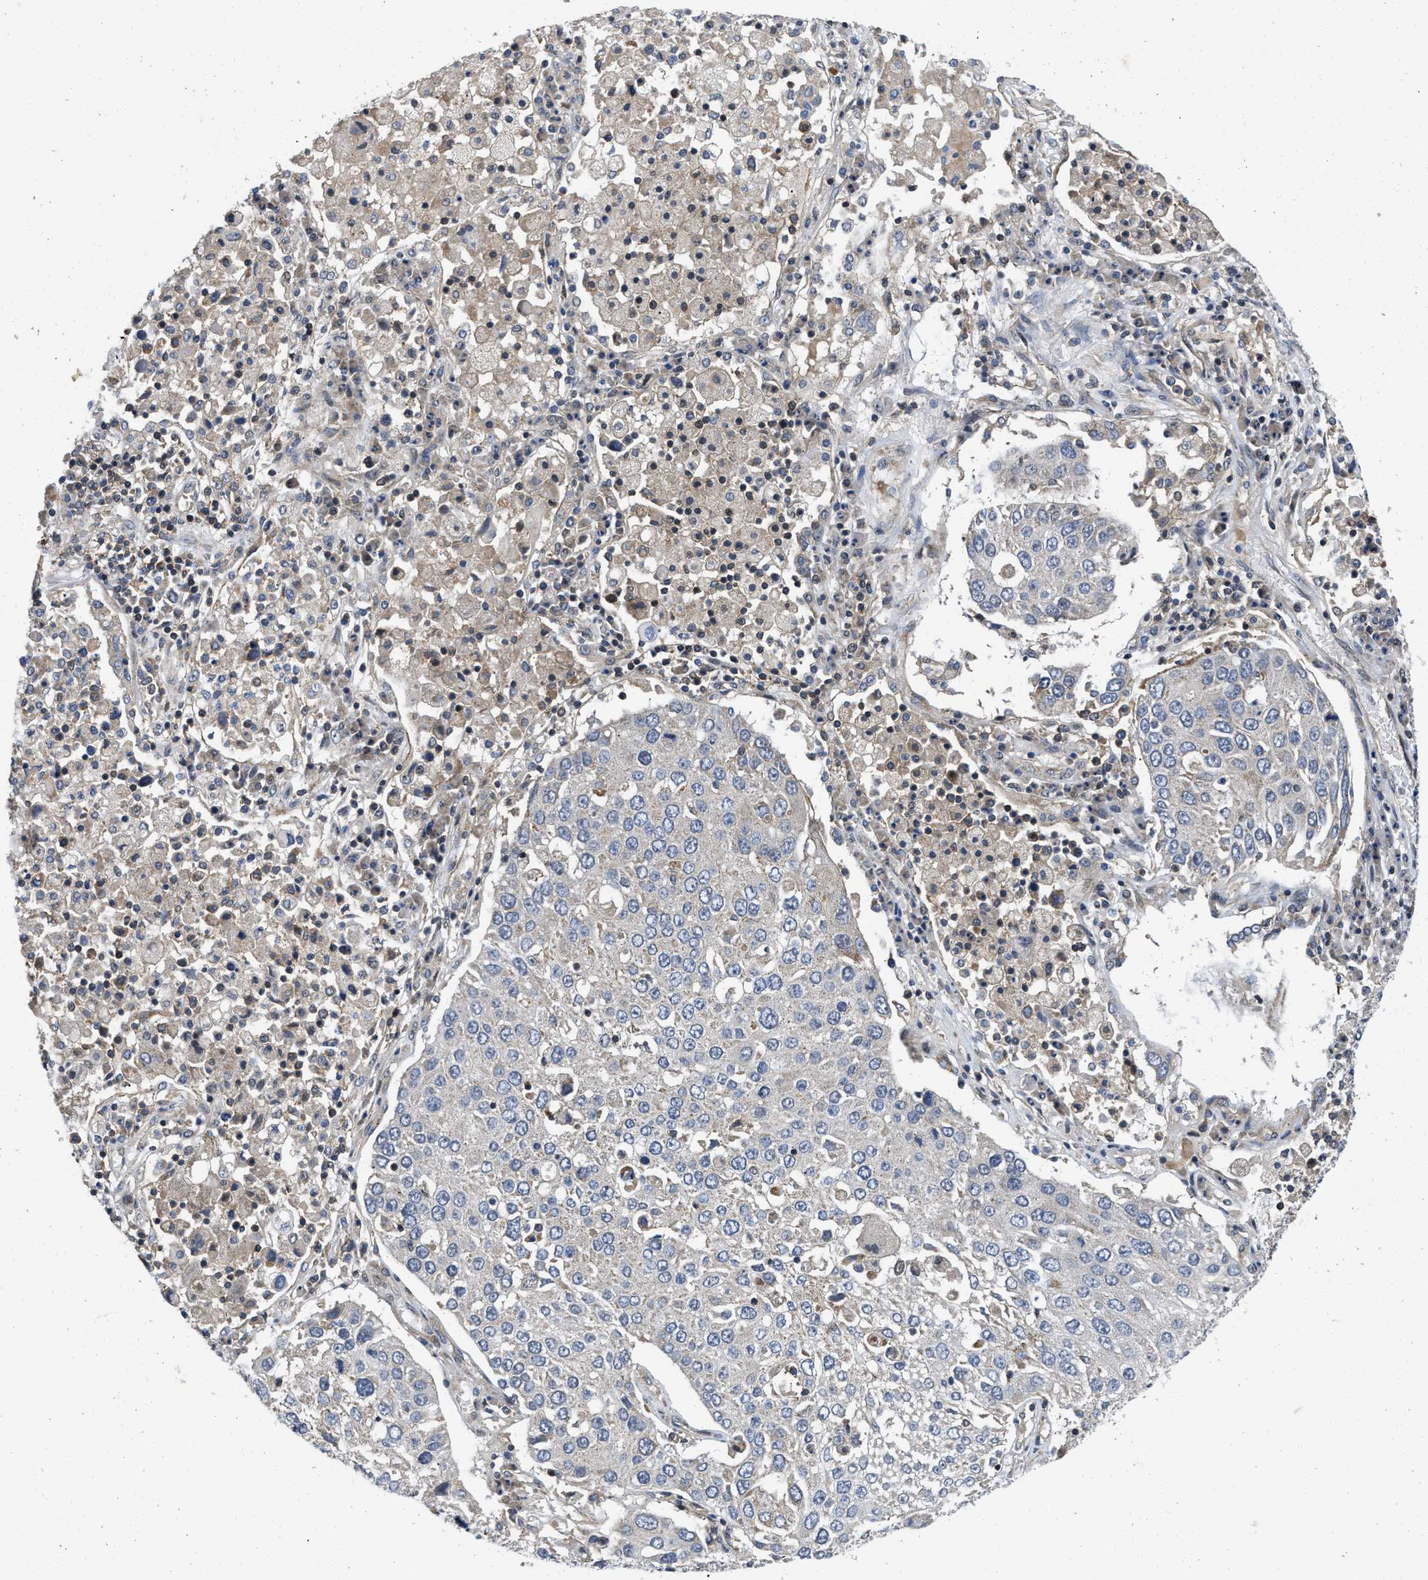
{"staining": {"intensity": "negative", "quantity": "none", "location": "none"}, "tissue": "lung cancer", "cell_type": "Tumor cells", "image_type": "cancer", "snomed": [{"axis": "morphology", "description": "Squamous cell carcinoma, NOS"}, {"axis": "topography", "description": "Lung"}], "caption": "DAB (3,3'-diaminobenzidine) immunohistochemical staining of squamous cell carcinoma (lung) demonstrates no significant staining in tumor cells.", "gene": "PRDM14", "patient": {"sex": "male", "age": 65}}